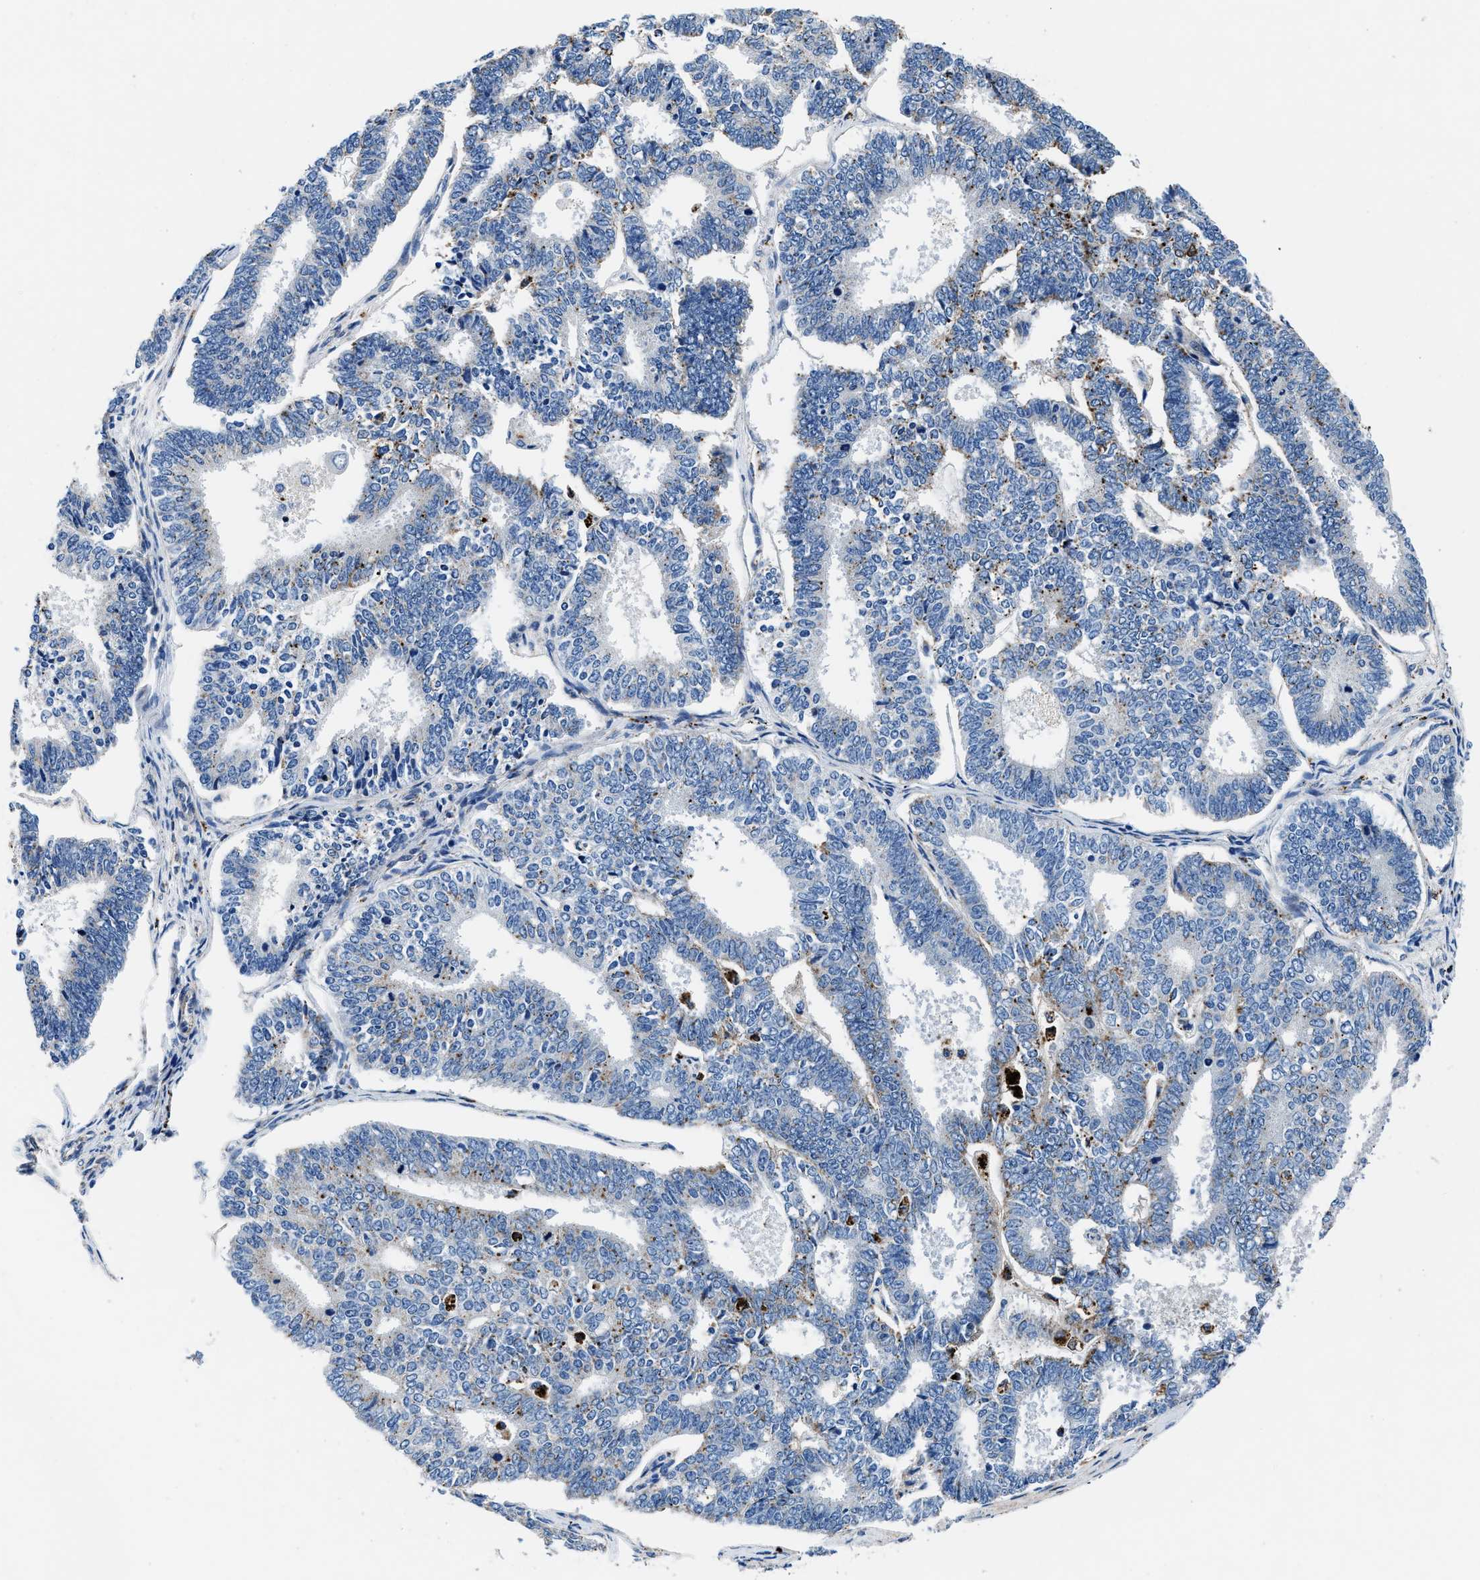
{"staining": {"intensity": "negative", "quantity": "none", "location": "none"}, "tissue": "endometrial cancer", "cell_type": "Tumor cells", "image_type": "cancer", "snomed": [{"axis": "morphology", "description": "Adenocarcinoma, NOS"}, {"axis": "topography", "description": "Endometrium"}], "caption": "Image shows no protein positivity in tumor cells of endometrial cancer (adenocarcinoma) tissue. (DAB immunohistochemistry with hematoxylin counter stain).", "gene": "DAG1", "patient": {"sex": "female", "age": 70}}